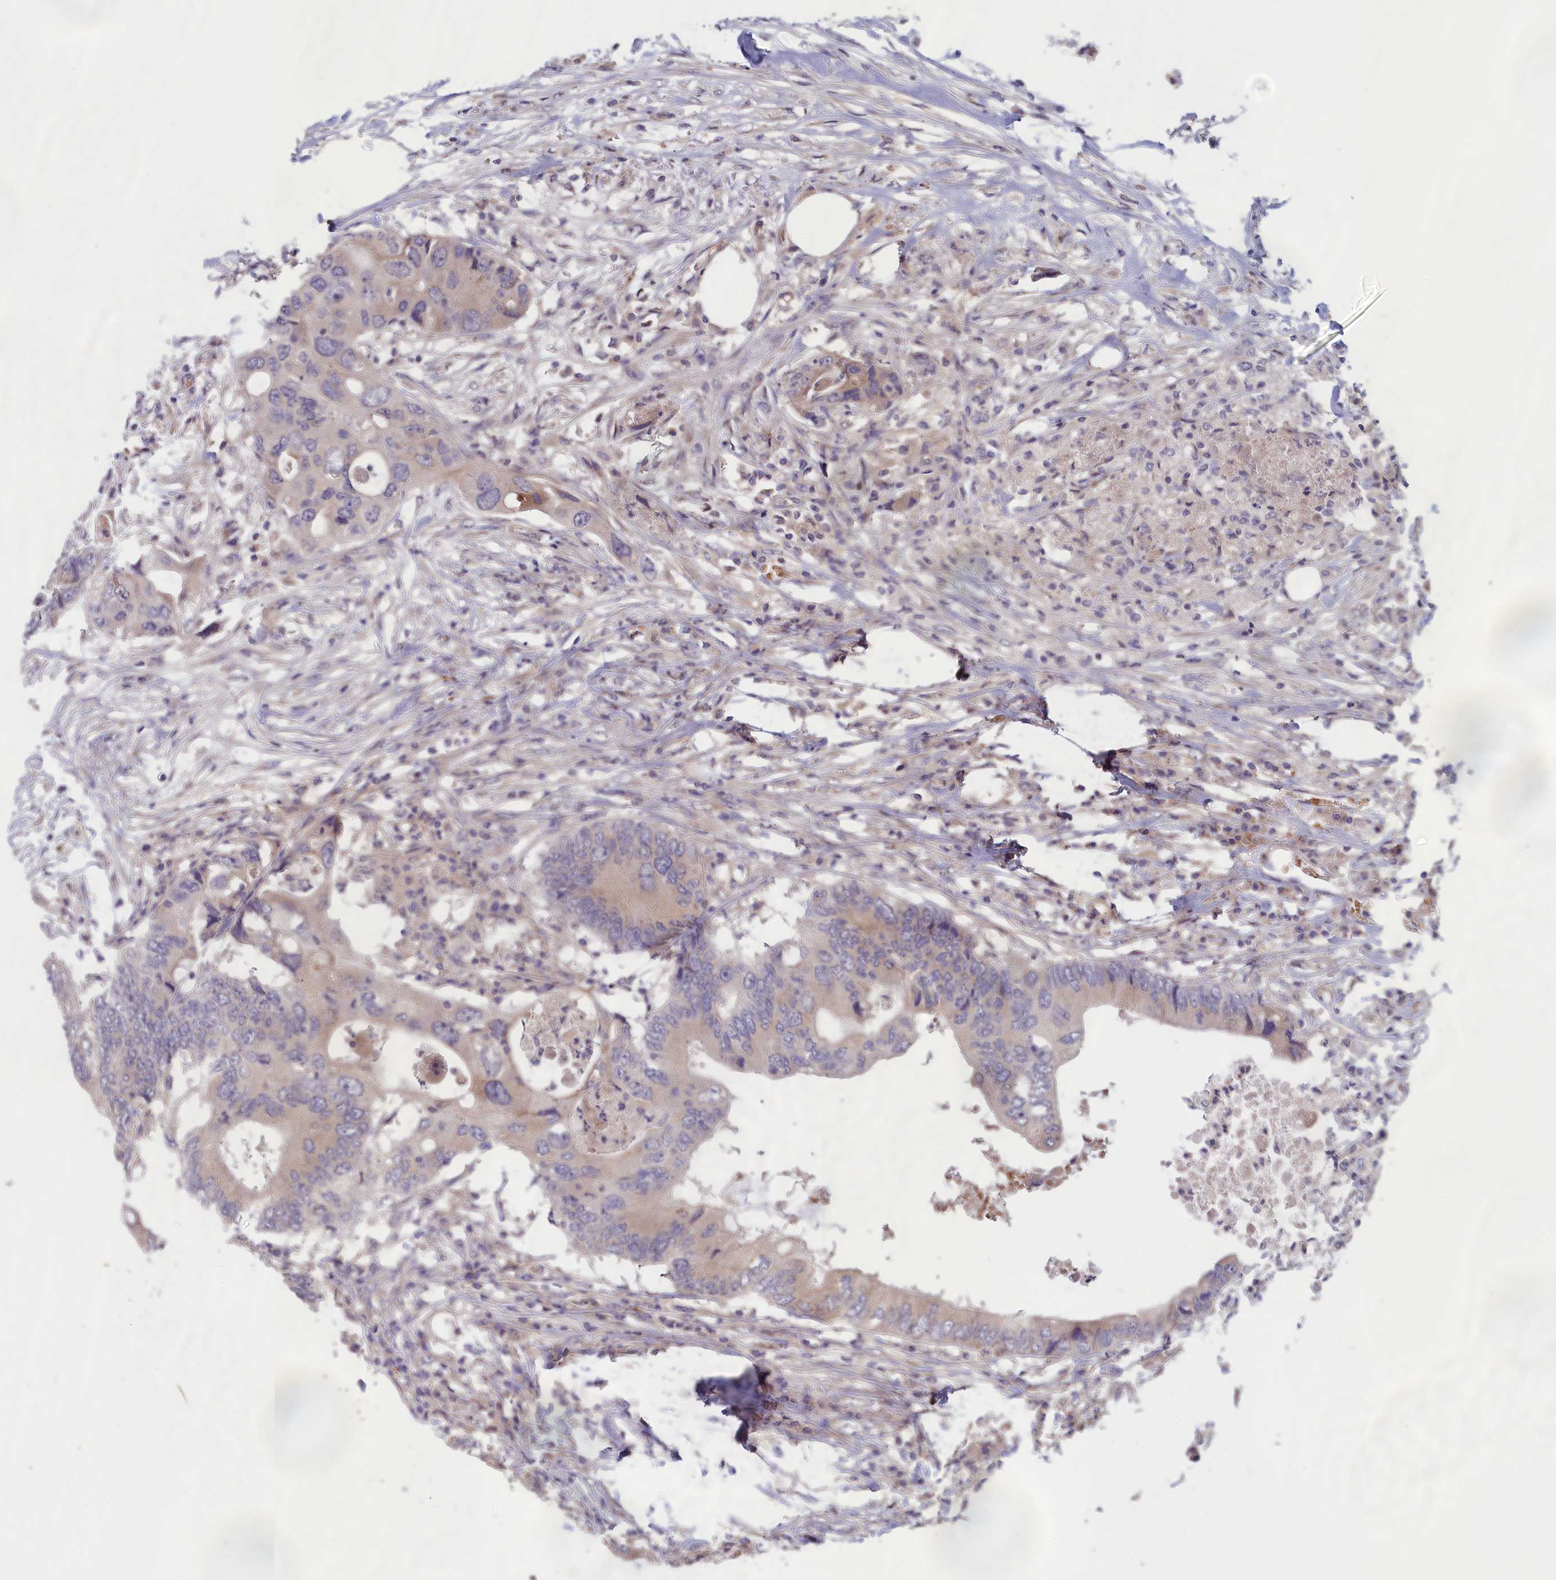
{"staining": {"intensity": "negative", "quantity": "none", "location": "none"}, "tissue": "colorectal cancer", "cell_type": "Tumor cells", "image_type": "cancer", "snomed": [{"axis": "morphology", "description": "Adenocarcinoma, NOS"}, {"axis": "topography", "description": "Colon"}], "caption": "The immunohistochemistry (IHC) image has no significant expression in tumor cells of colorectal cancer (adenocarcinoma) tissue.", "gene": "IGFALS", "patient": {"sex": "male", "age": 71}}